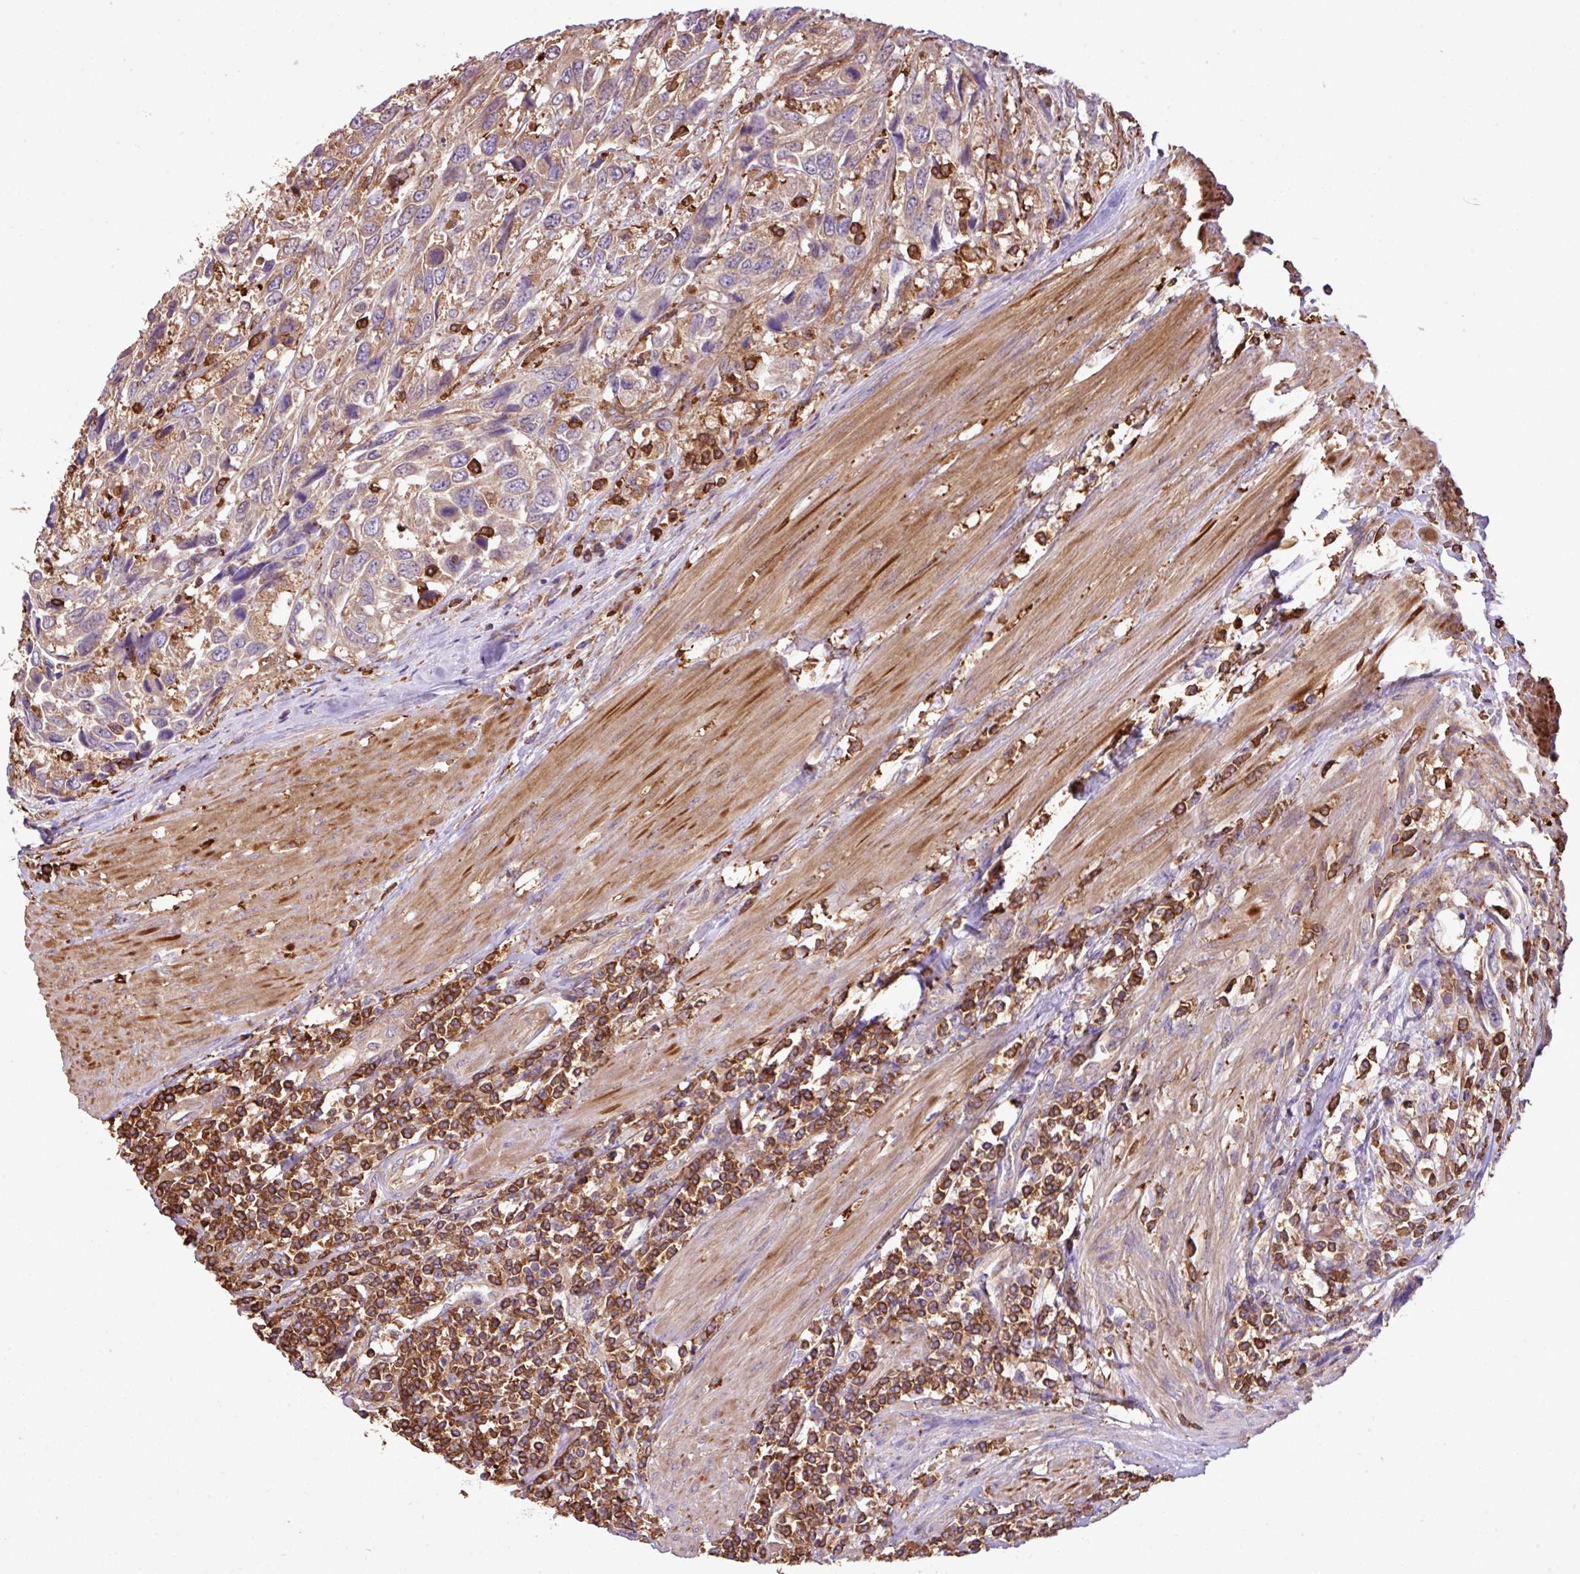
{"staining": {"intensity": "negative", "quantity": "none", "location": "none"}, "tissue": "urothelial cancer", "cell_type": "Tumor cells", "image_type": "cancer", "snomed": [{"axis": "morphology", "description": "Urothelial carcinoma, High grade"}, {"axis": "topography", "description": "Urinary bladder"}], "caption": "There is no significant staining in tumor cells of urothelial cancer.", "gene": "PGAP6", "patient": {"sex": "female", "age": 70}}